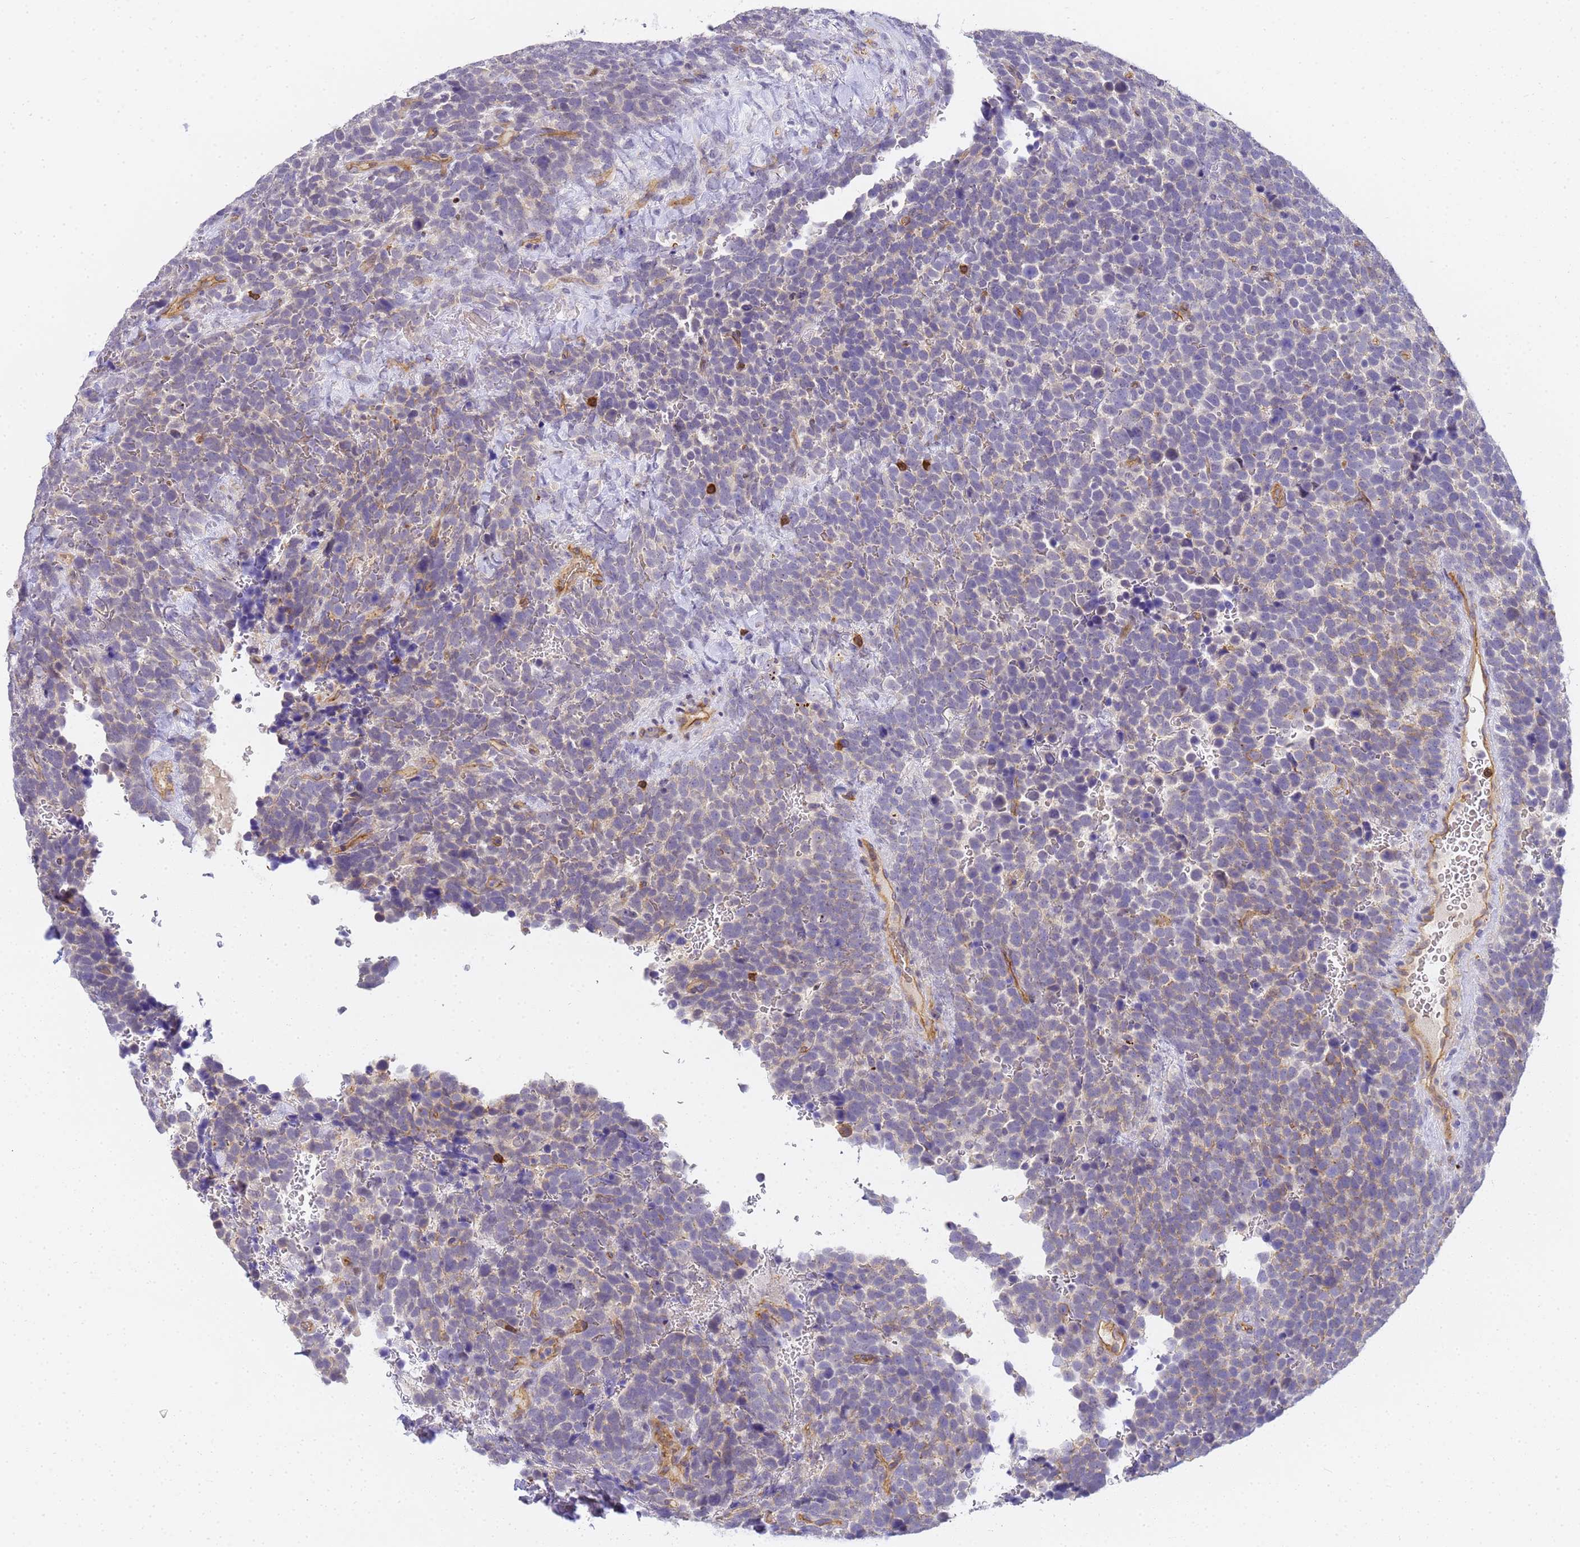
{"staining": {"intensity": "weak", "quantity": "<25%", "location": "cytoplasmic/membranous"}, "tissue": "urothelial cancer", "cell_type": "Tumor cells", "image_type": "cancer", "snomed": [{"axis": "morphology", "description": "Urothelial carcinoma, High grade"}, {"axis": "topography", "description": "Urinary bladder"}], "caption": "A high-resolution photomicrograph shows immunohistochemistry staining of high-grade urothelial carcinoma, which demonstrates no significant positivity in tumor cells.", "gene": "GON4L", "patient": {"sex": "female", "age": 82}}